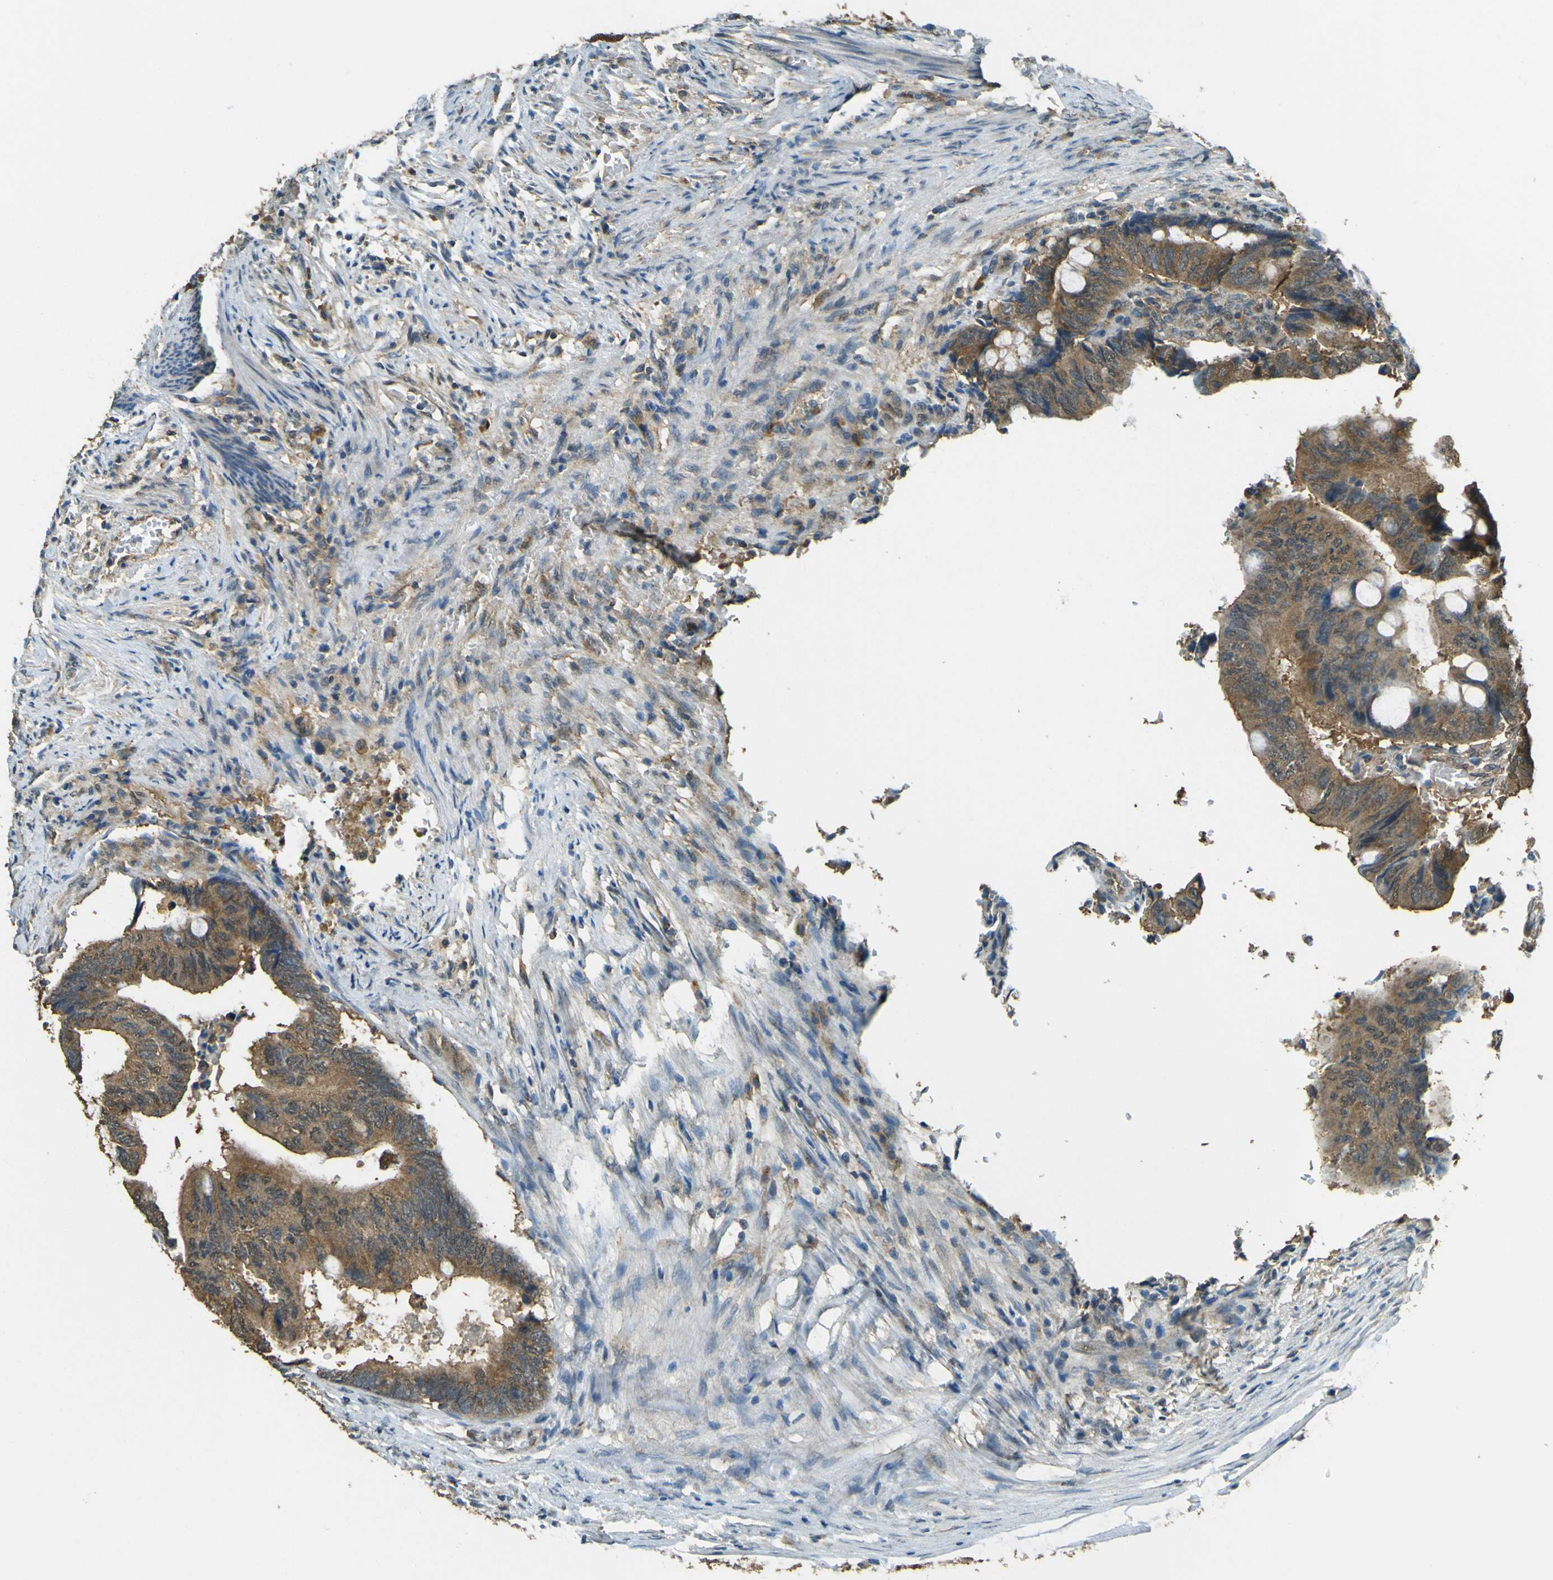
{"staining": {"intensity": "moderate", "quantity": ">75%", "location": "cytoplasmic/membranous"}, "tissue": "colorectal cancer", "cell_type": "Tumor cells", "image_type": "cancer", "snomed": [{"axis": "morphology", "description": "Normal tissue, NOS"}, {"axis": "morphology", "description": "Adenocarcinoma, NOS"}, {"axis": "topography", "description": "Rectum"}, {"axis": "topography", "description": "Peripheral nerve tissue"}], "caption": "The immunohistochemical stain highlights moderate cytoplasmic/membranous staining in tumor cells of colorectal cancer (adenocarcinoma) tissue. (DAB IHC with brightfield microscopy, high magnification).", "gene": "GOLGA1", "patient": {"sex": "male", "age": 92}}